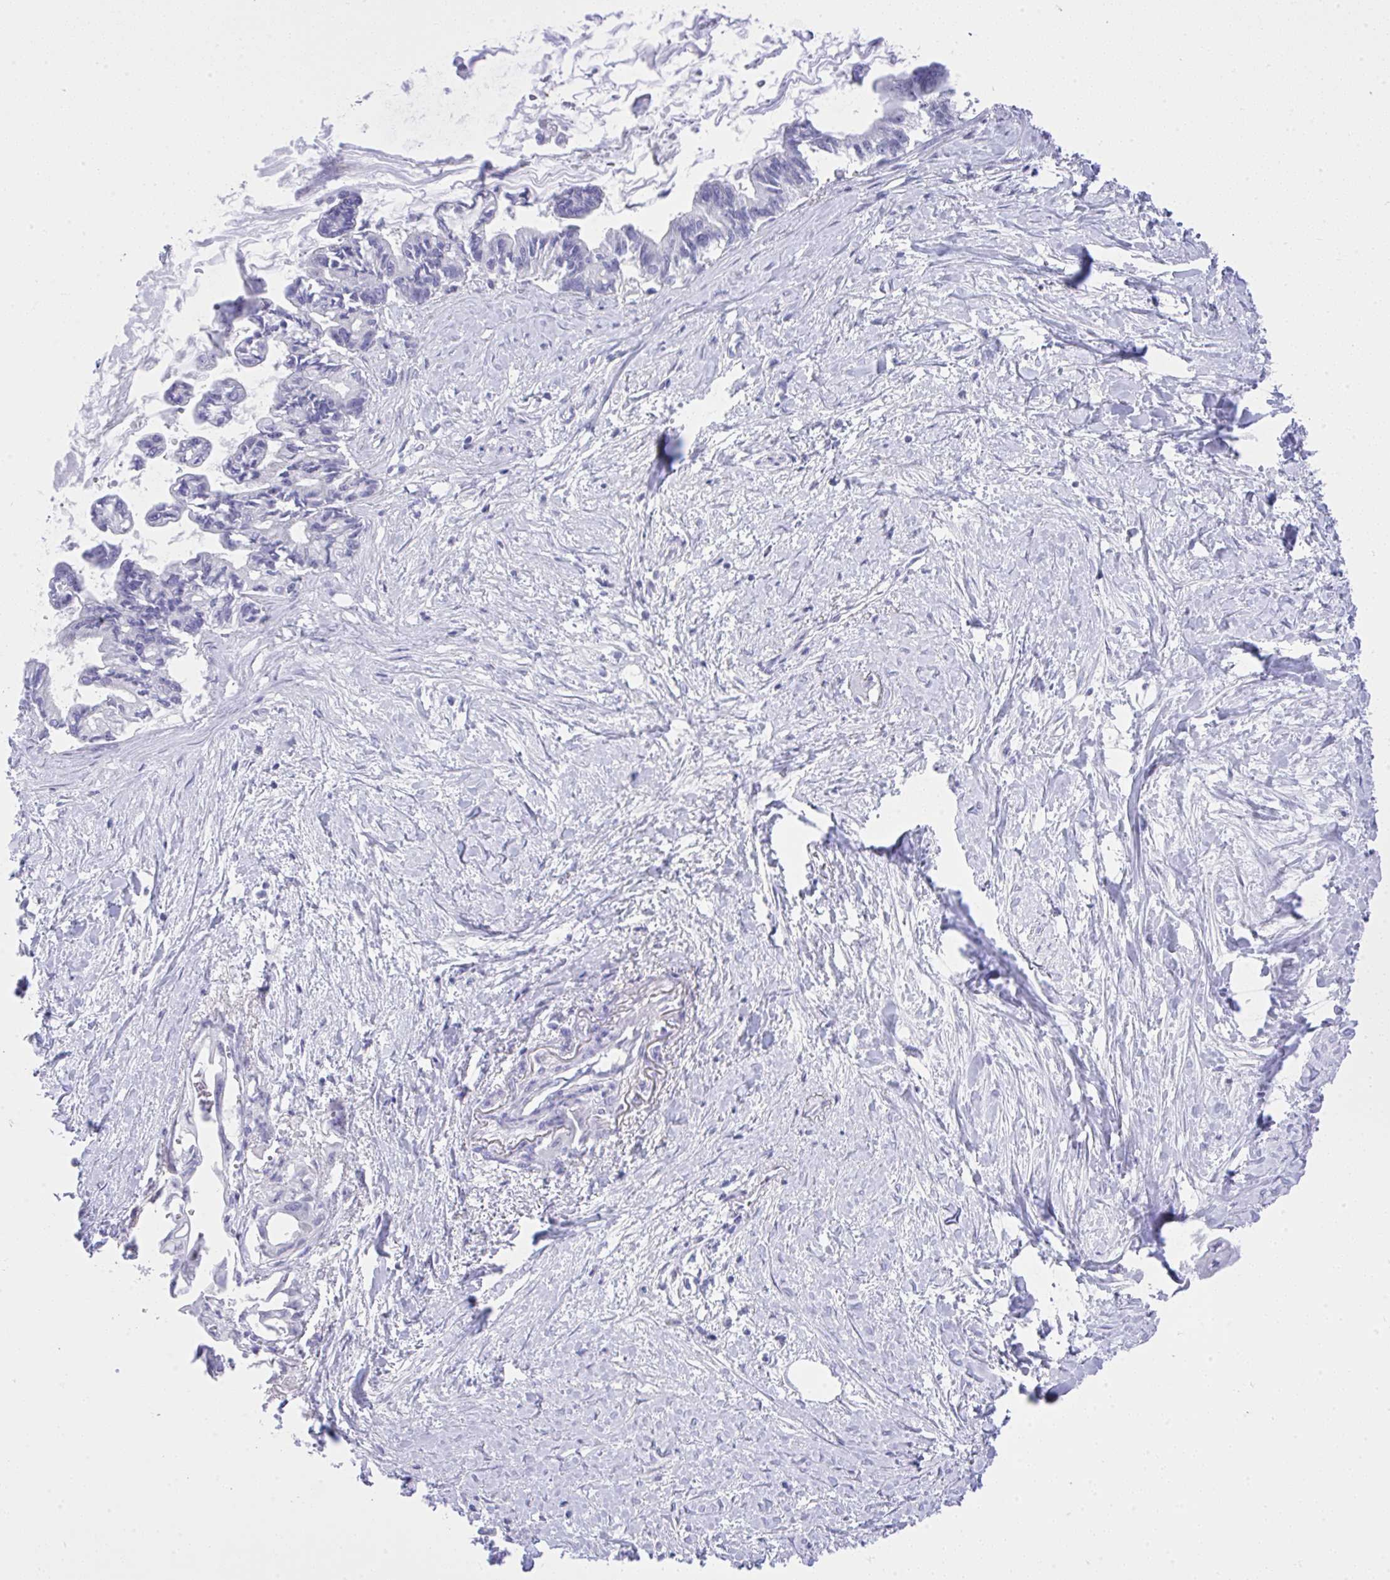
{"staining": {"intensity": "negative", "quantity": "none", "location": "none"}, "tissue": "pancreatic cancer", "cell_type": "Tumor cells", "image_type": "cancer", "snomed": [{"axis": "morphology", "description": "Adenocarcinoma, NOS"}, {"axis": "topography", "description": "Pancreas"}], "caption": "Immunohistochemistry photomicrograph of neoplastic tissue: pancreatic cancer (adenocarcinoma) stained with DAB (3,3'-diaminobenzidine) displays no significant protein staining in tumor cells.", "gene": "MS4A12", "patient": {"sex": "male", "age": 61}}